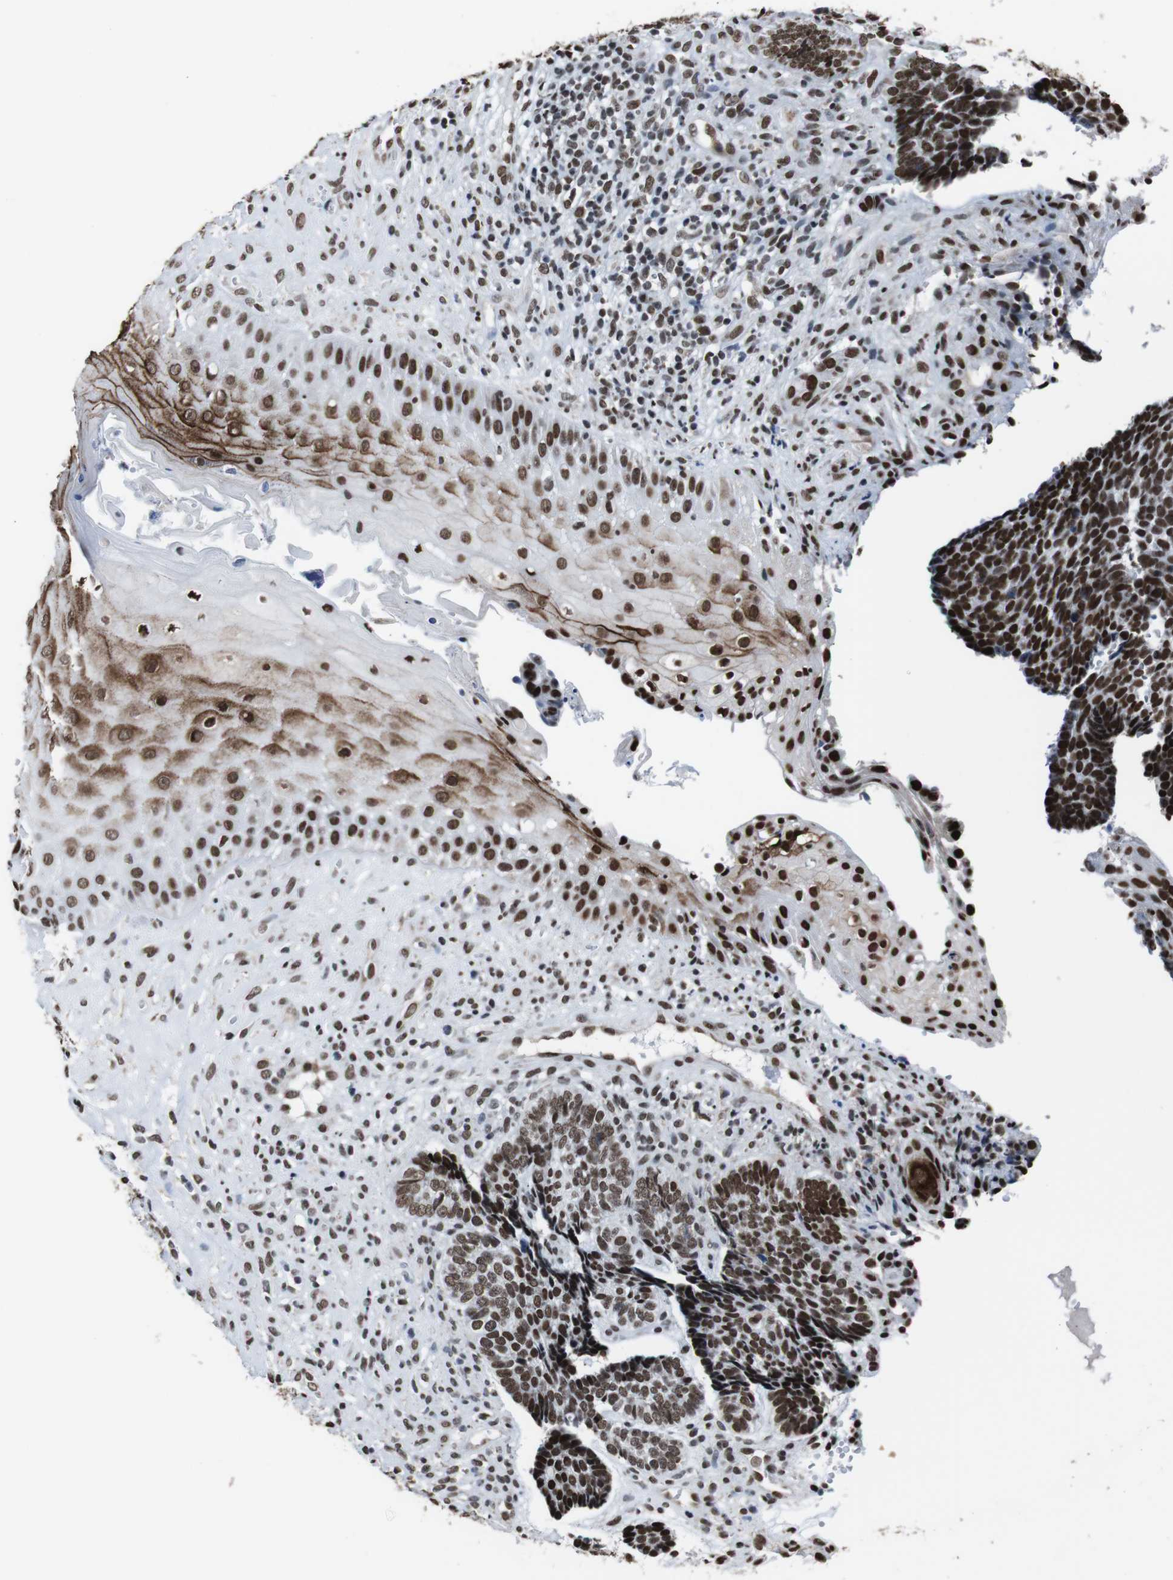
{"staining": {"intensity": "strong", "quantity": ">75%", "location": "nuclear"}, "tissue": "skin cancer", "cell_type": "Tumor cells", "image_type": "cancer", "snomed": [{"axis": "morphology", "description": "Basal cell carcinoma"}, {"axis": "topography", "description": "Skin"}], "caption": "A micrograph of basal cell carcinoma (skin) stained for a protein shows strong nuclear brown staining in tumor cells.", "gene": "ROMO1", "patient": {"sex": "male", "age": 84}}